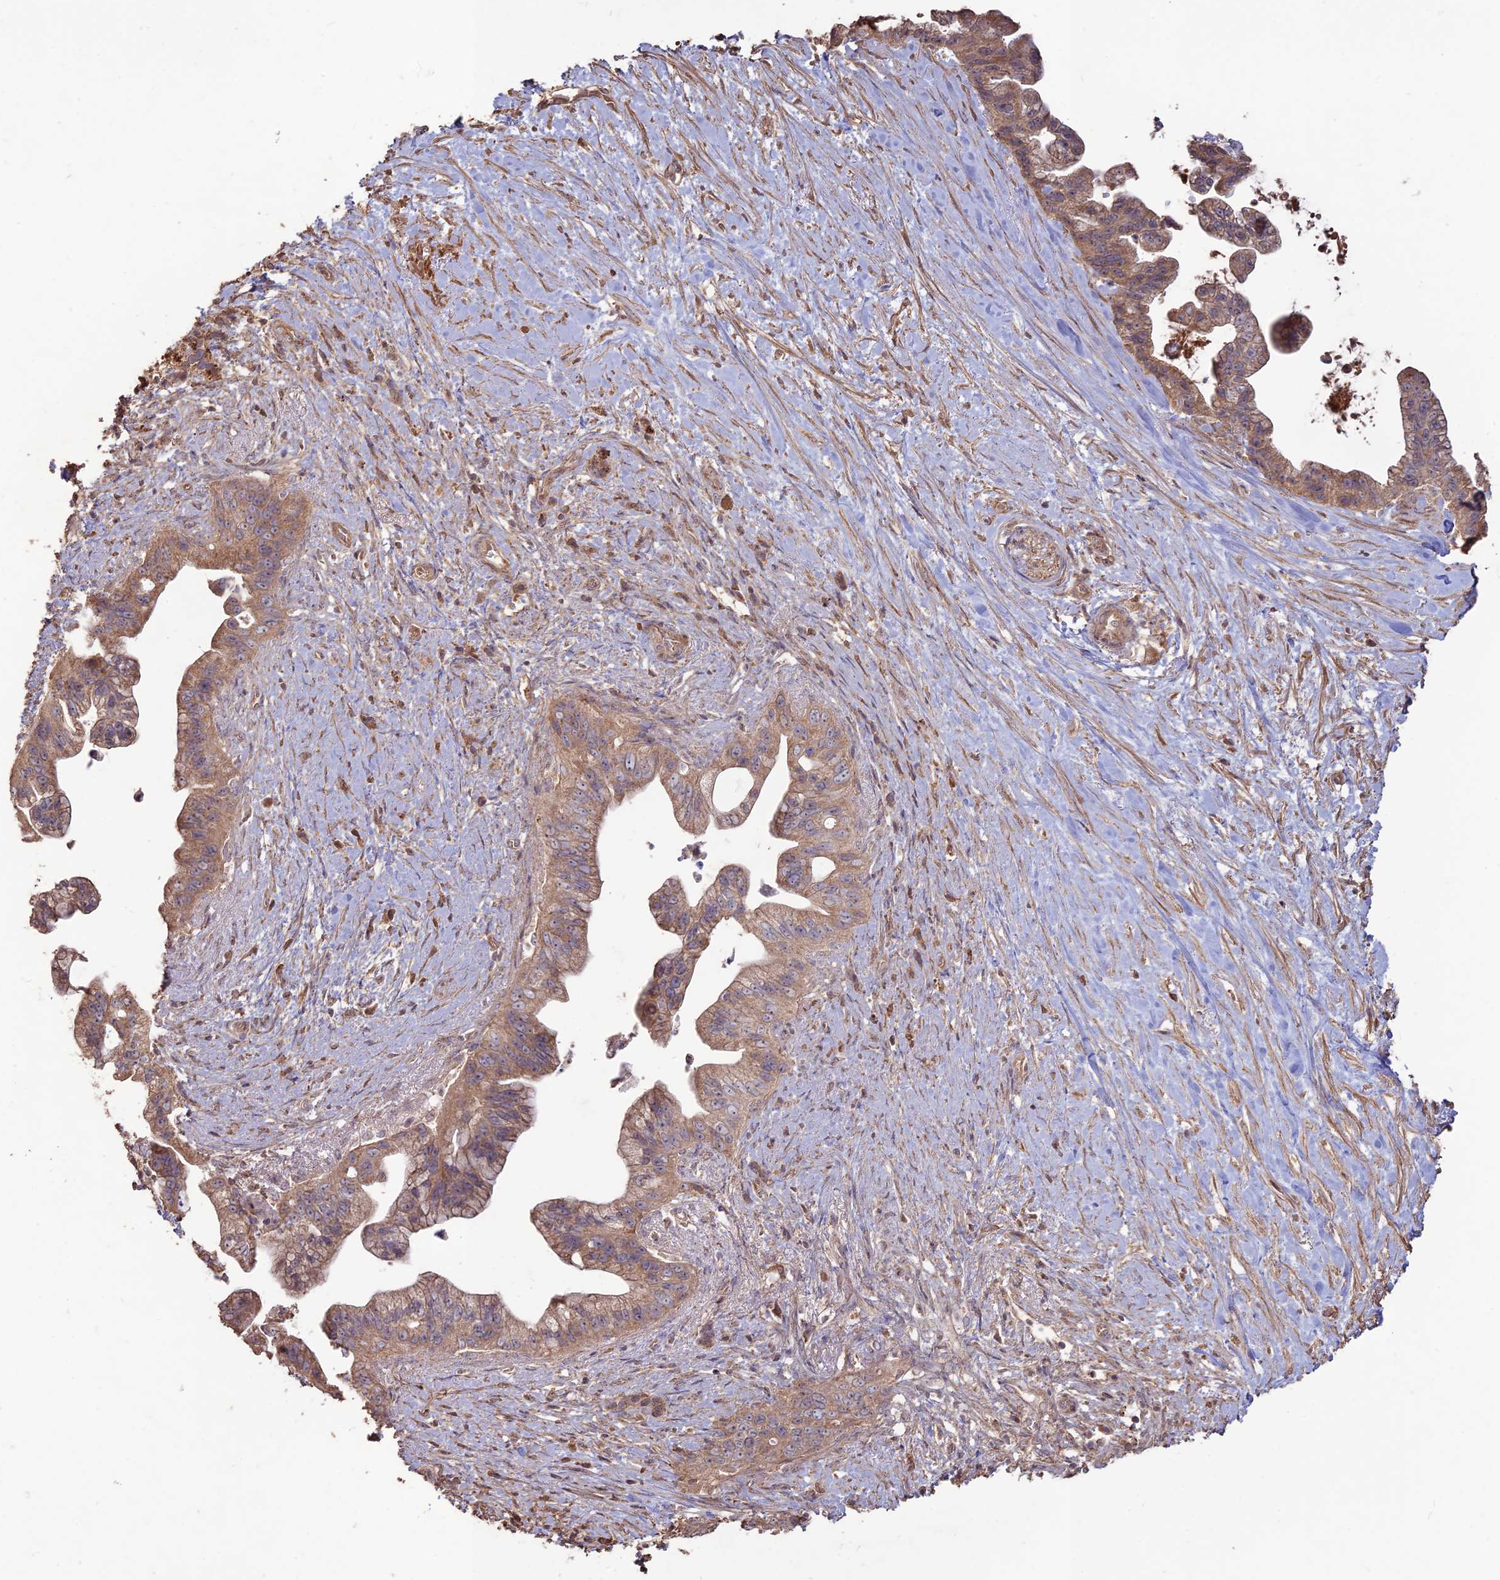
{"staining": {"intensity": "moderate", "quantity": ">75%", "location": "cytoplasmic/membranous"}, "tissue": "pancreatic cancer", "cell_type": "Tumor cells", "image_type": "cancer", "snomed": [{"axis": "morphology", "description": "Adenocarcinoma, NOS"}, {"axis": "topography", "description": "Pancreas"}], "caption": "Protein staining displays moderate cytoplasmic/membranous expression in about >75% of tumor cells in pancreatic adenocarcinoma. The staining is performed using DAB brown chromogen to label protein expression. The nuclei are counter-stained blue using hematoxylin.", "gene": "LAYN", "patient": {"sex": "female", "age": 83}}